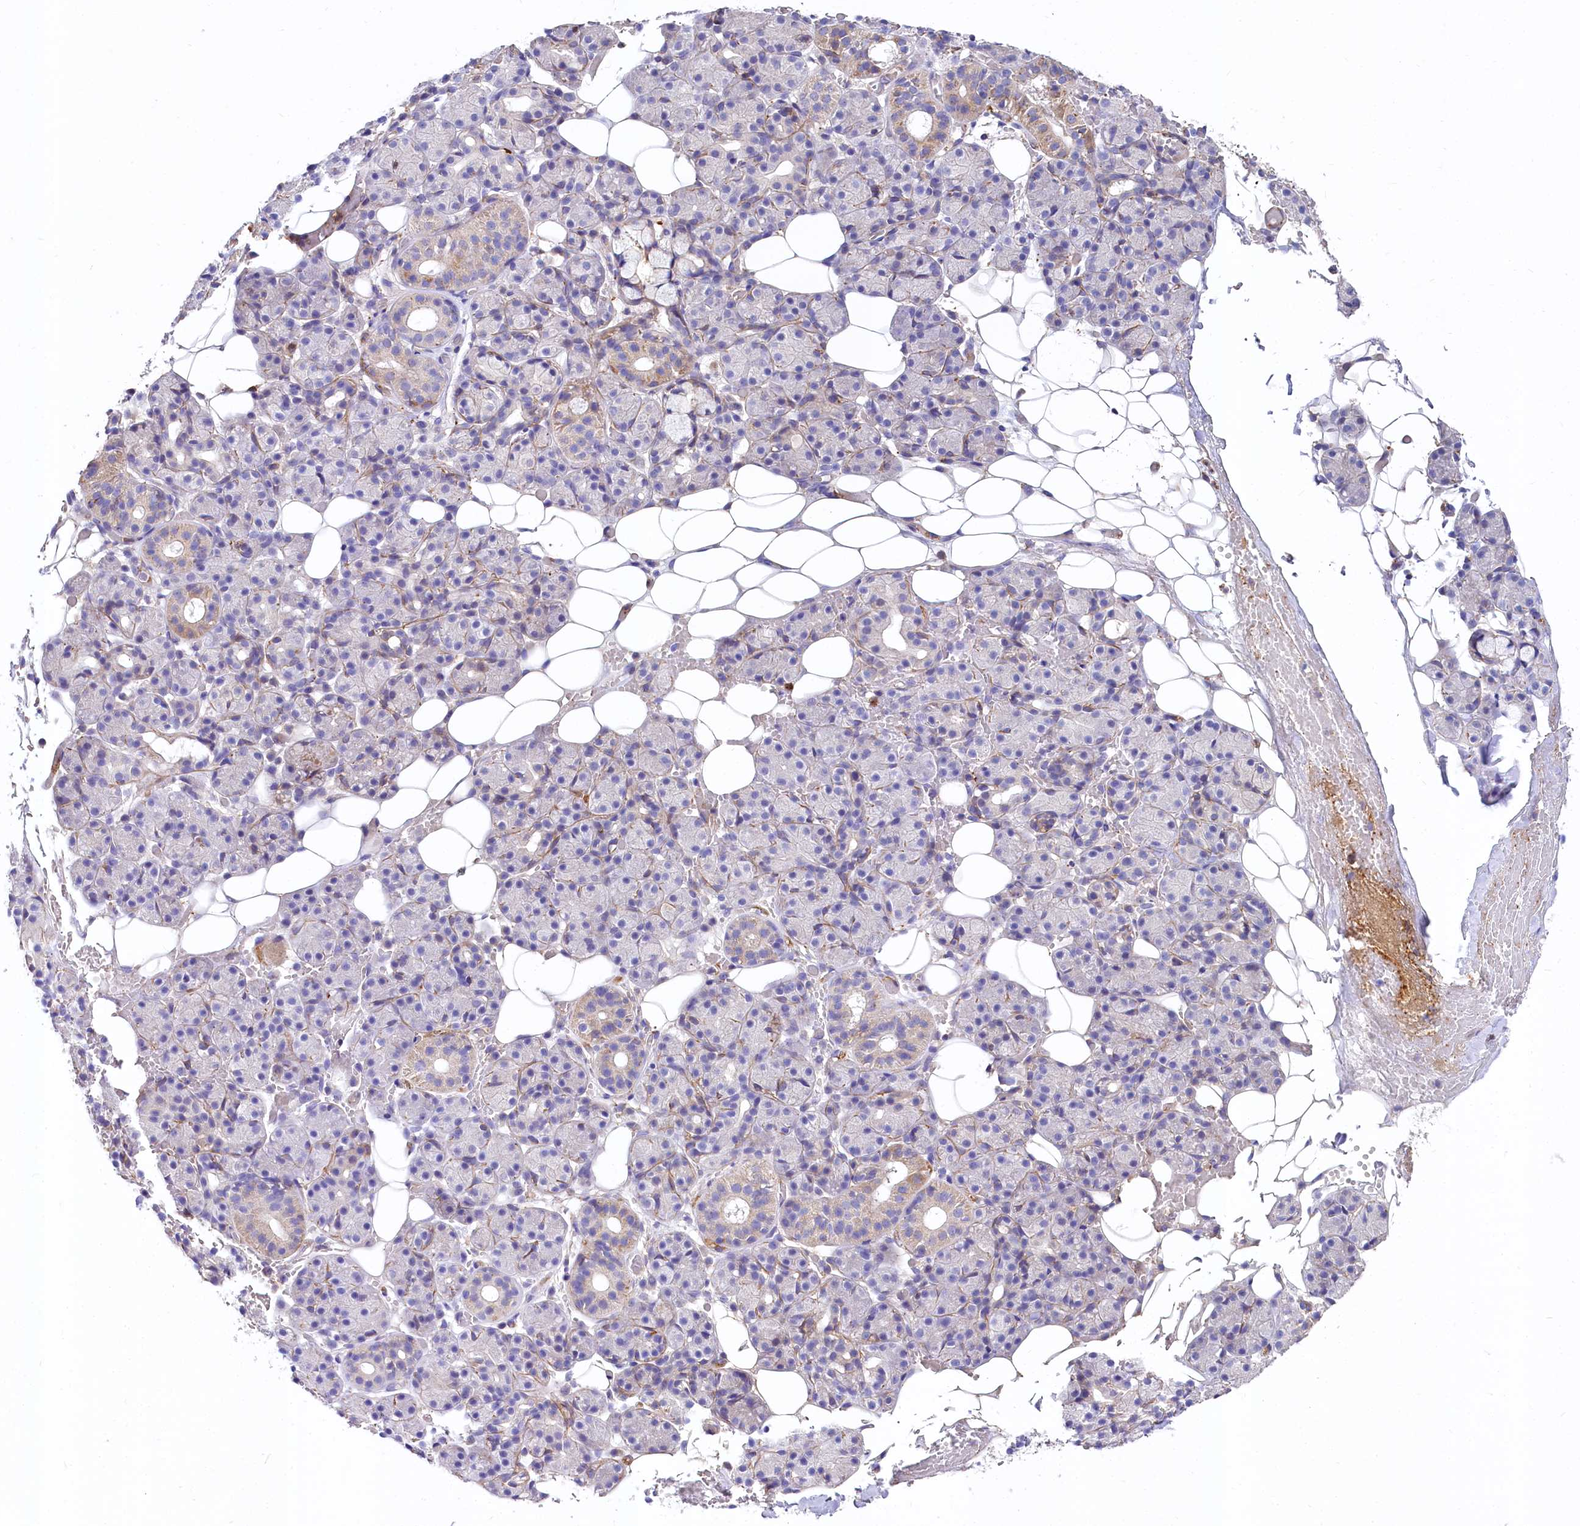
{"staining": {"intensity": "weak", "quantity": "<25%", "location": "cytoplasmic/membranous"}, "tissue": "salivary gland", "cell_type": "Glandular cells", "image_type": "normal", "snomed": [{"axis": "morphology", "description": "Normal tissue, NOS"}, {"axis": "topography", "description": "Salivary gland"}], "caption": "Immunohistochemistry micrograph of benign salivary gland stained for a protein (brown), which demonstrates no expression in glandular cells.", "gene": "FCHSD2", "patient": {"sex": "male", "age": 63}}